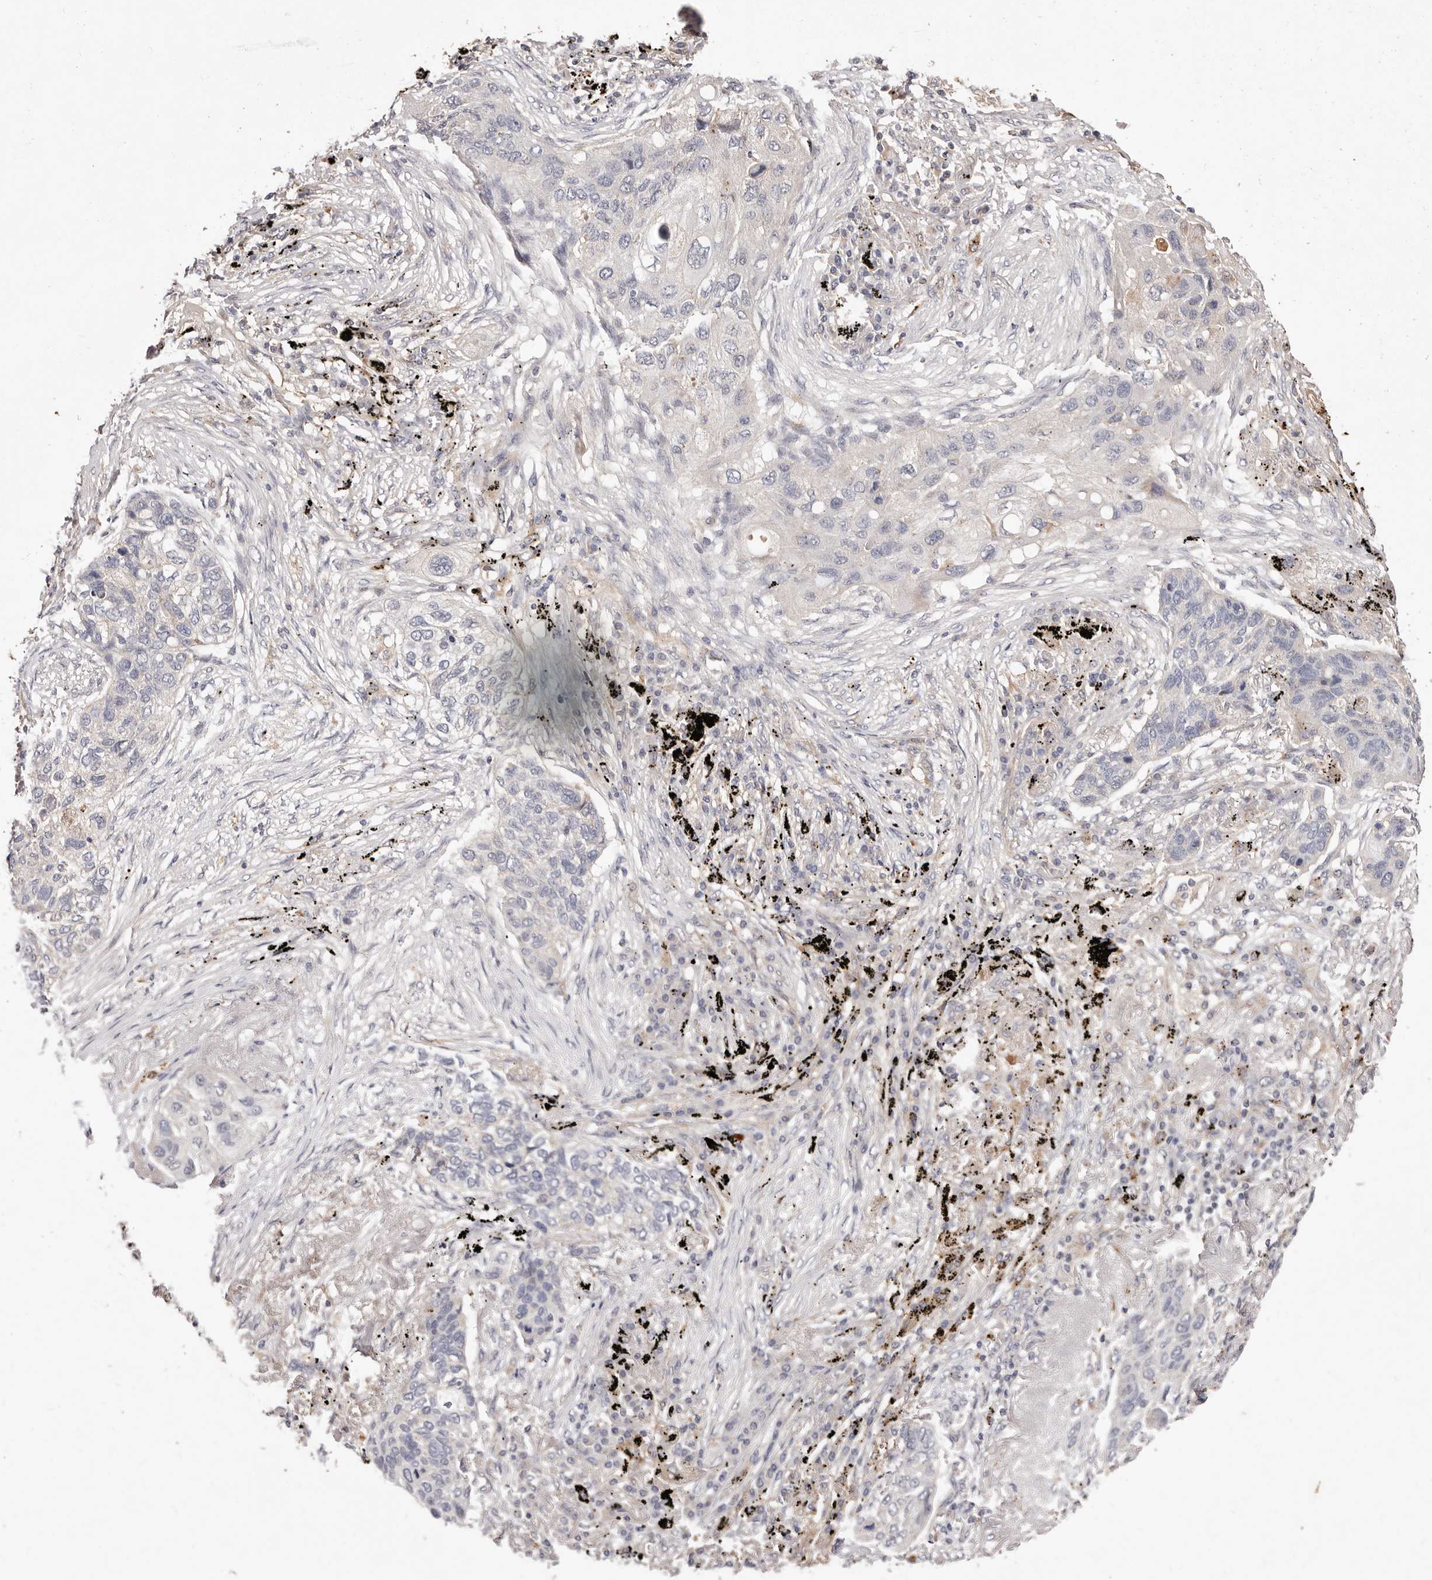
{"staining": {"intensity": "negative", "quantity": "none", "location": "none"}, "tissue": "lung cancer", "cell_type": "Tumor cells", "image_type": "cancer", "snomed": [{"axis": "morphology", "description": "Squamous cell carcinoma, NOS"}, {"axis": "topography", "description": "Lung"}], "caption": "A high-resolution photomicrograph shows immunohistochemistry (IHC) staining of lung squamous cell carcinoma, which exhibits no significant expression in tumor cells. The staining is performed using DAB (3,3'-diaminobenzidine) brown chromogen with nuclei counter-stained in using hematoxylin.", "gene": "THBS3", "patient": {"sex": "female", "age": 63}}